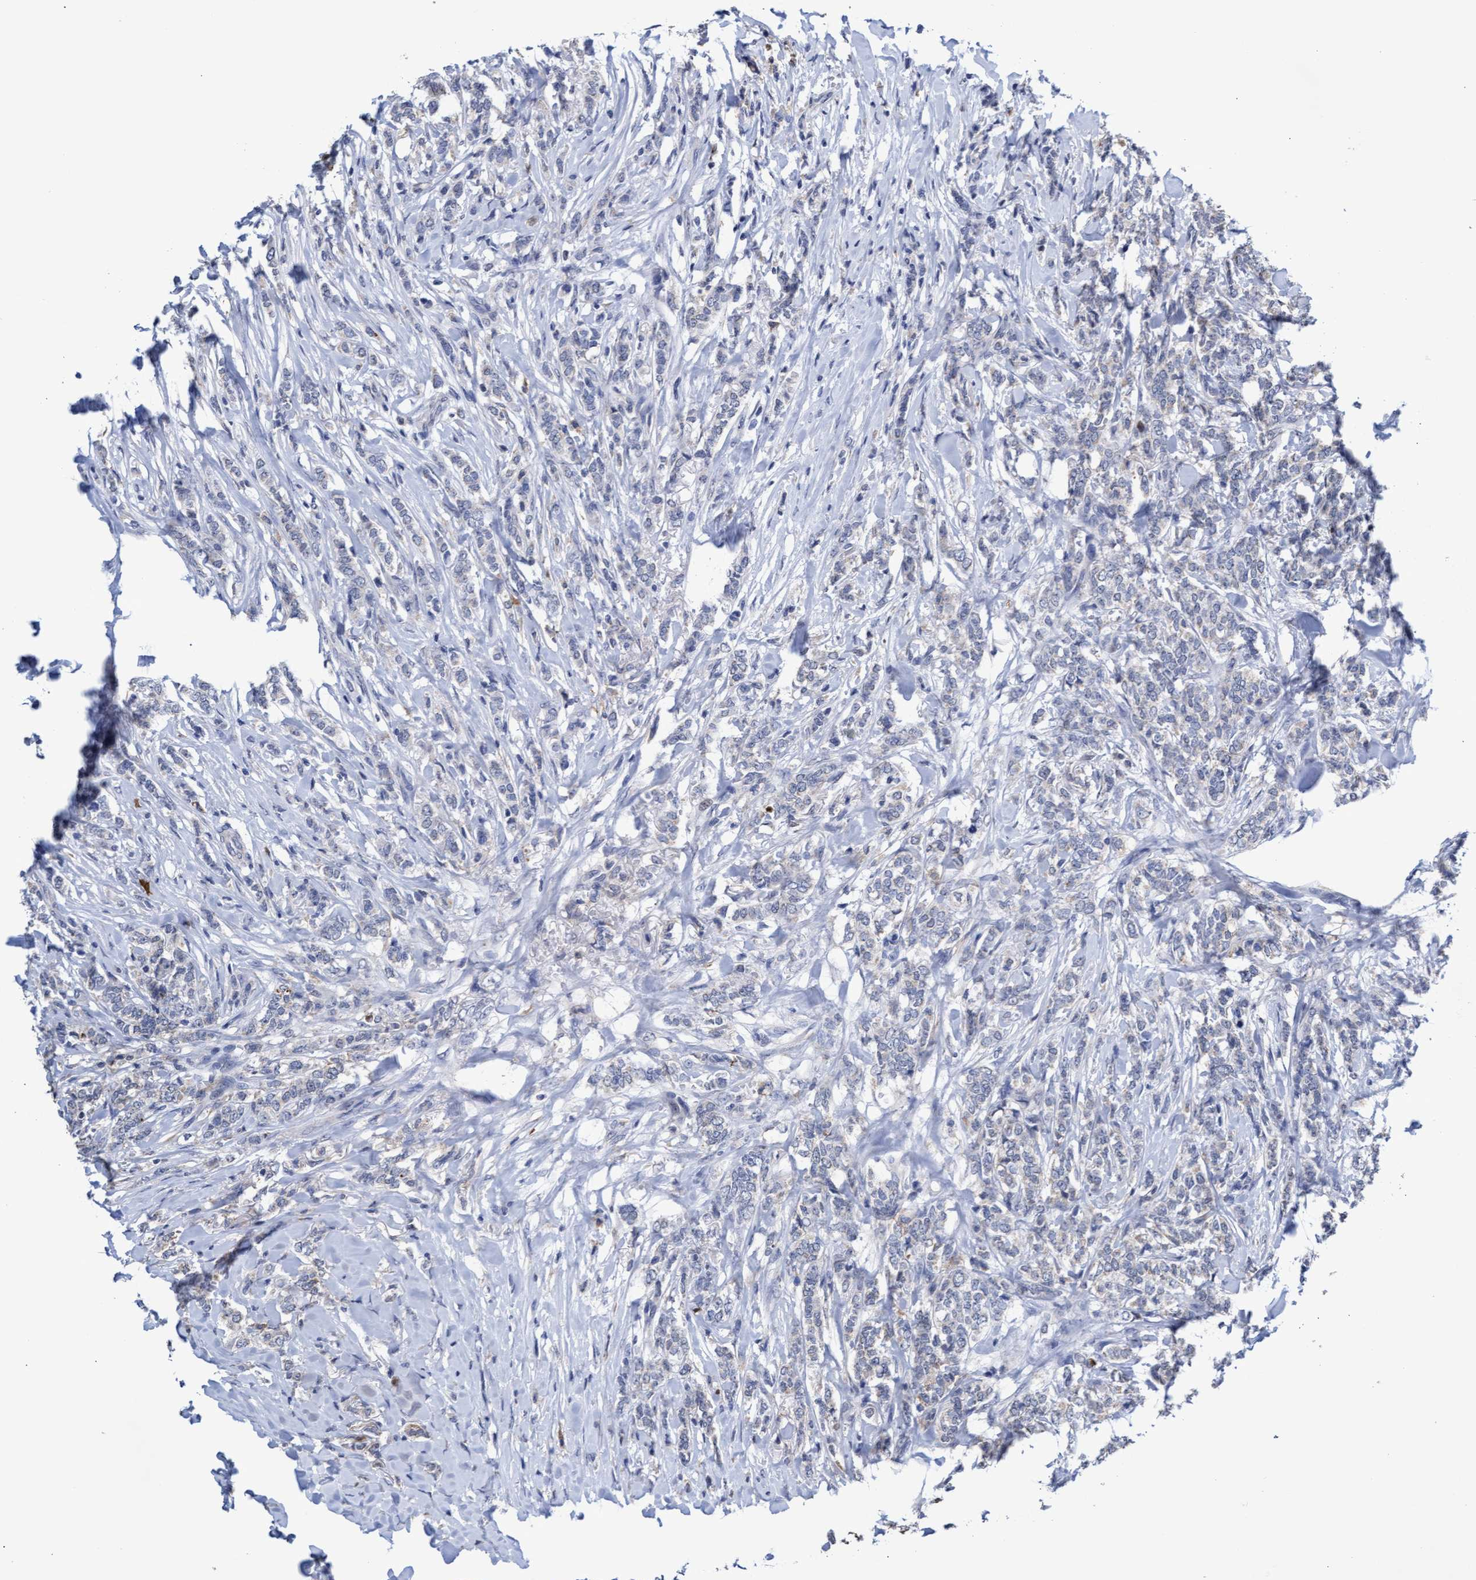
{"staining": {"intensity": "negative", "quantity": "none", "location": "none"}, "tissue": "breast cancer", "cell_type": "Tumor cells", "image_type": "cancer", "snomed": [{"axis": "morphology", "description": "Lobular carcinoma"}, {"axis": "topography", "description": "Skin"}, {"axis": "topography", "description": "Breast"}], "caption": "Tumor cells are negative for protein expression in human lobular carcinoma (breast).", "gene": "GPR39", "patient": {"sex": "female", "age": 46}}